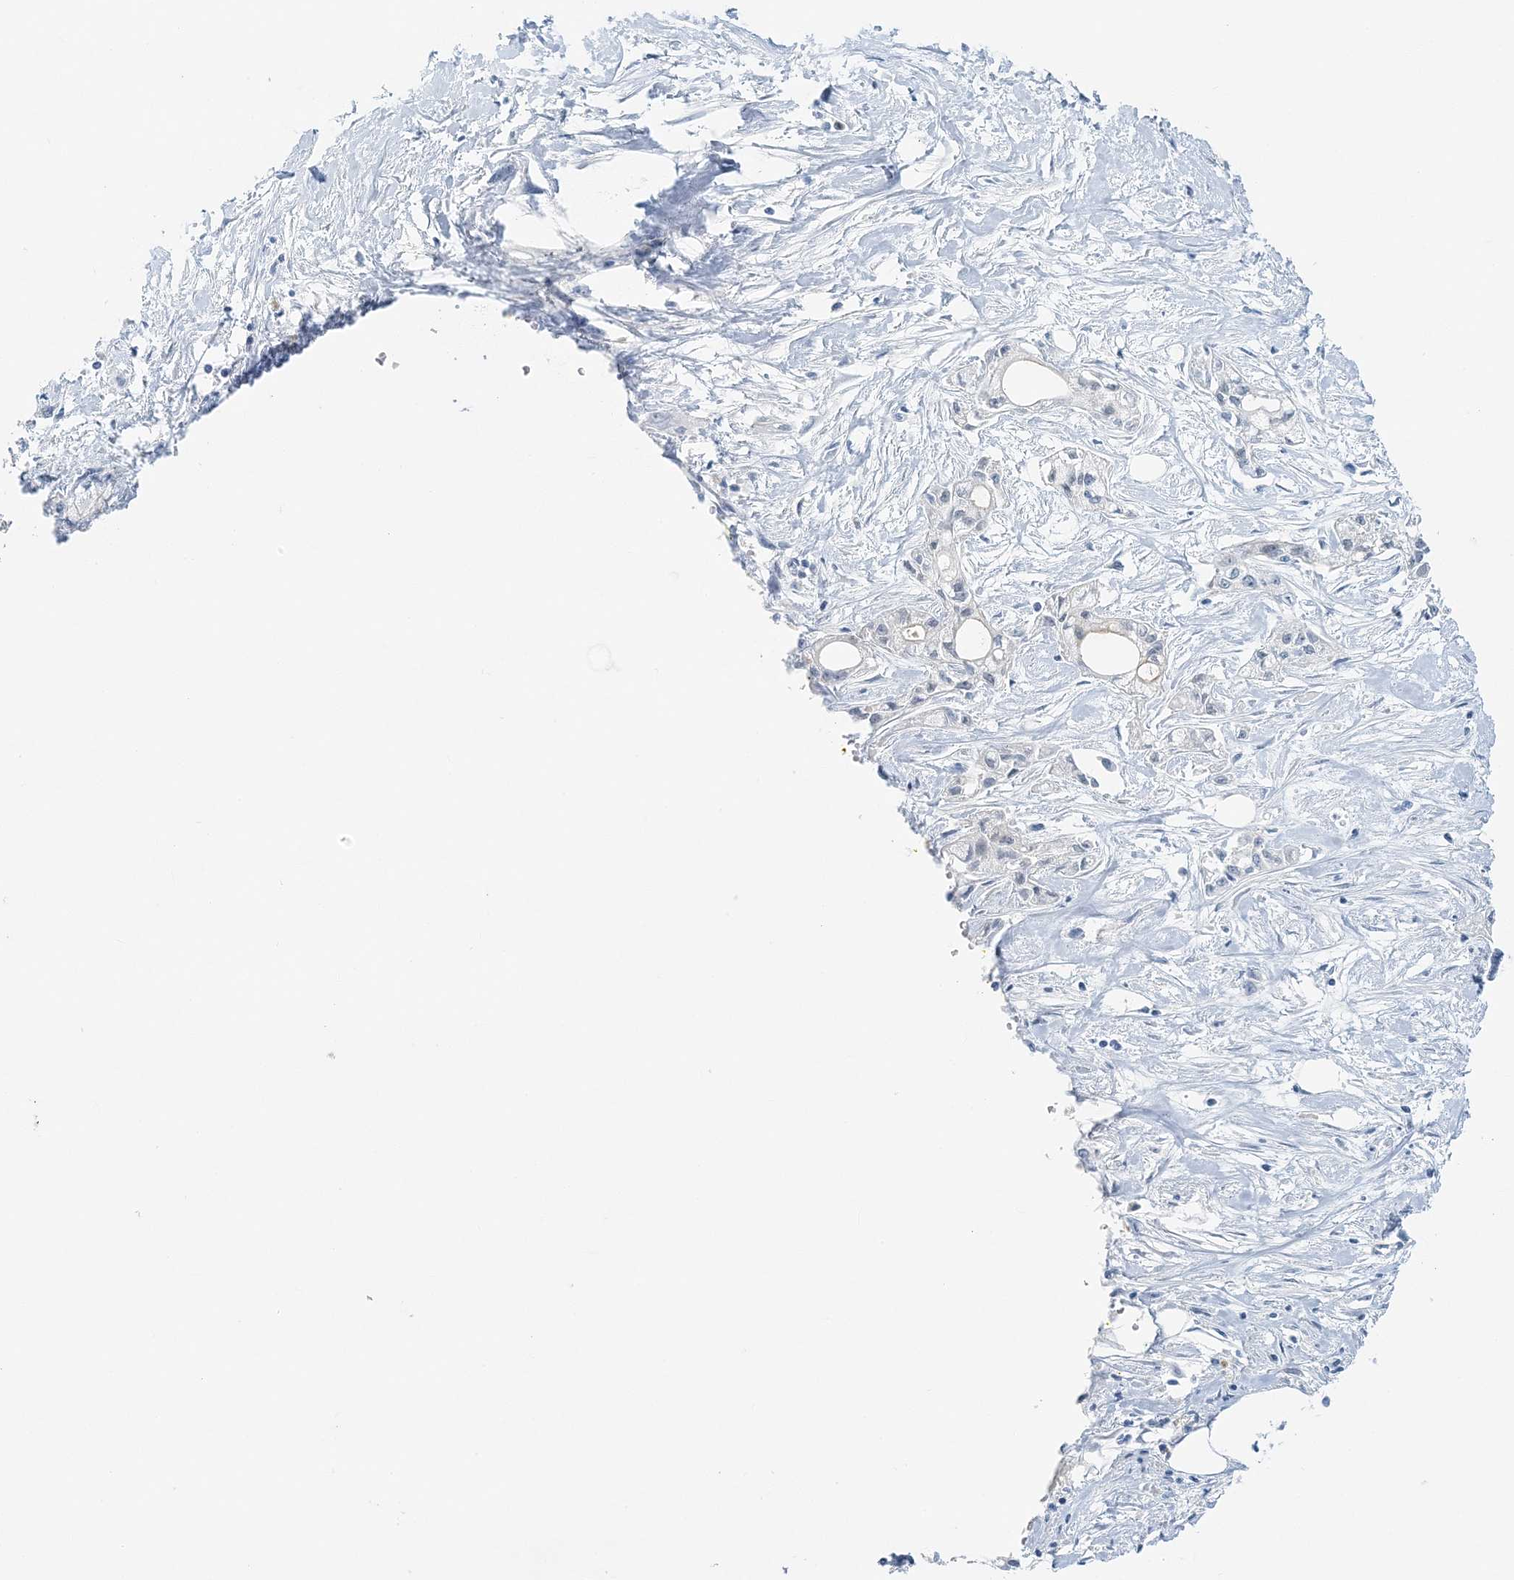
{"staining": {"intensity": "negative", "quantity": "none", "location": "none"}, "tissue": "pancreatic cancer", "cell_type": "Tumor cells", "image_type": "cancer", "snomed": [{"axis": "morphology", "description": "Adenocarcinoma, NOS"}, {"axis": "topography", "description": "Pancreas"}], "caption": "Tumor cells show no significant expression in adenocarcinoma (pancreatic).", "gene": "VILL", "patient": {"sex": "male", "age": 70}}